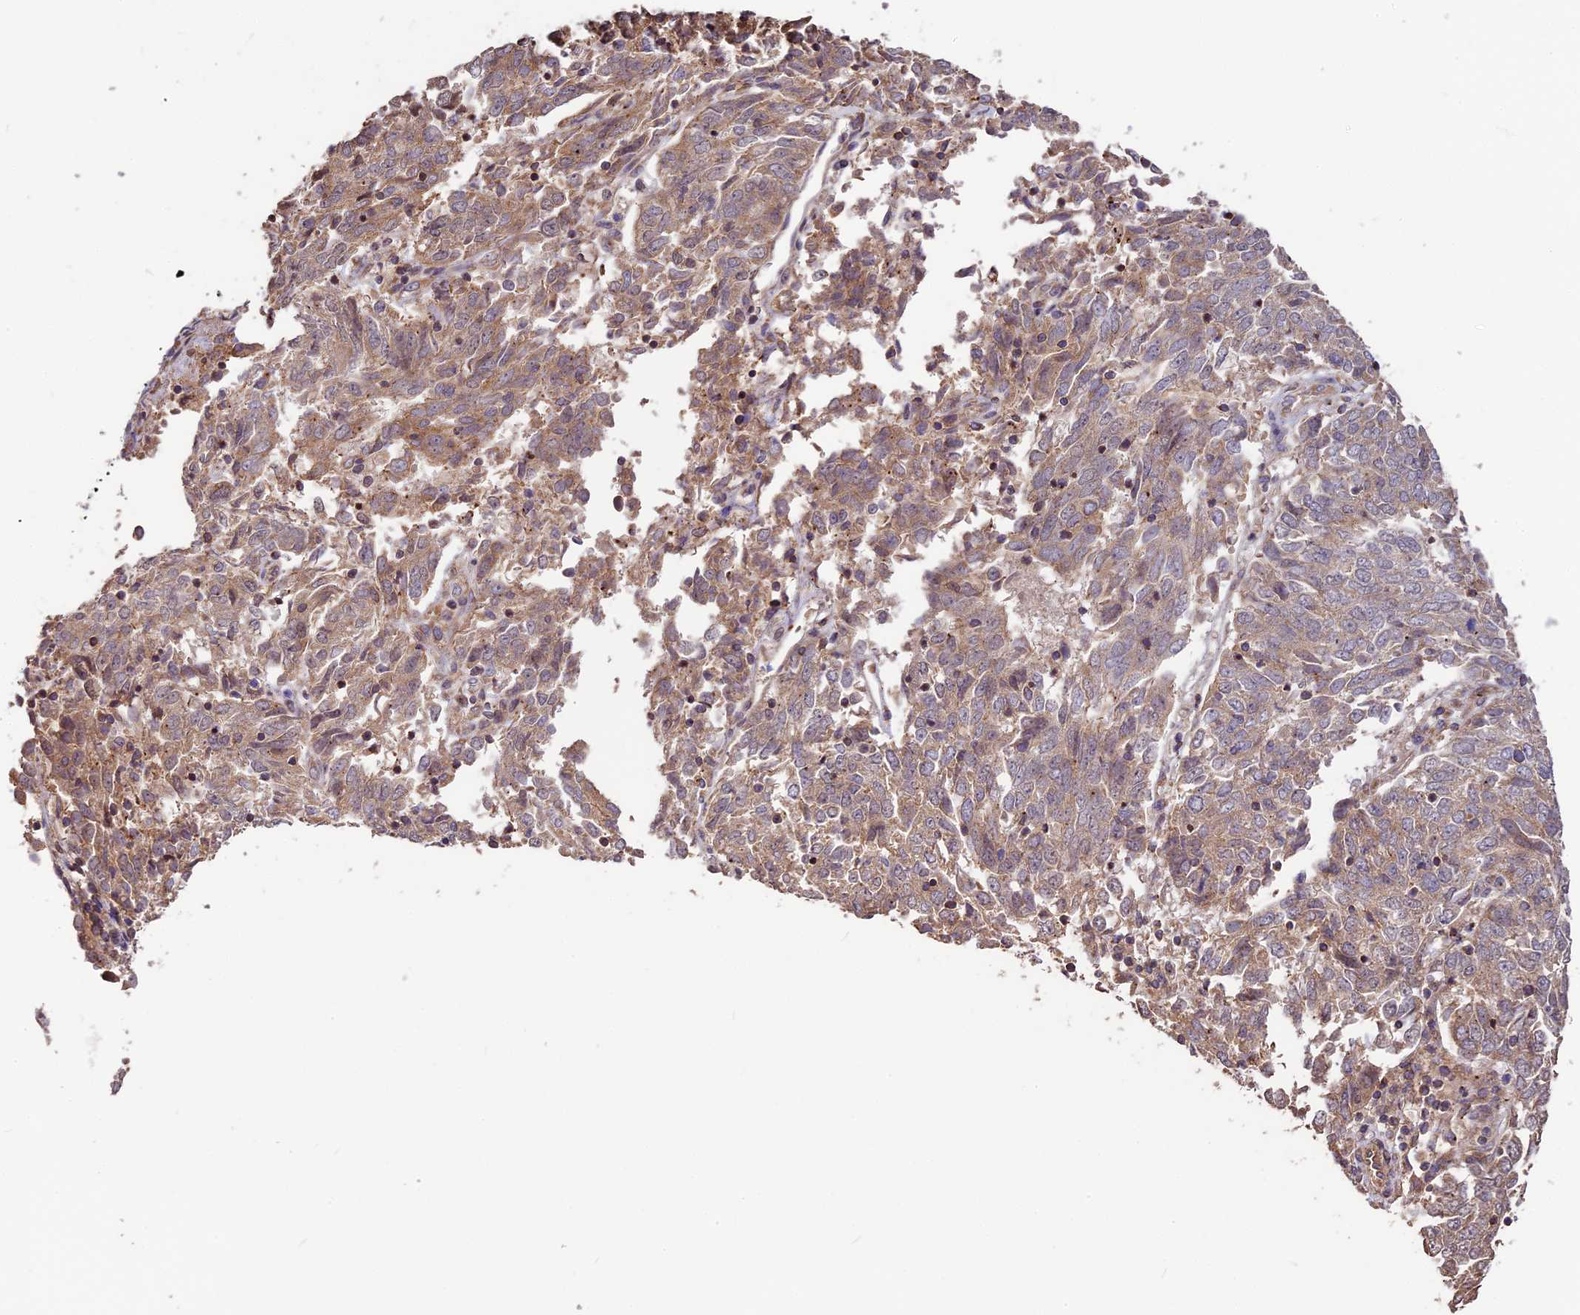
{"staining": {"intensity": "moderate", "quantity": ">75%", "location": "cytoplasmic/membranous"}, "tissue": "endometrial cancer", "cell_type": "Tumor cells", "image_type": "cancer", "snomed": [{"axis": "morphology", "description": "Adenocarcinoma, NOS"}, {"axis": "topography", "description": "Endometrium"}], "caption": "Protein staining shows moderate cytoplasmic/membranous expression in approximately >75% of tumor cells in endometrial cancer. The staining is performed using DAB brown chromogen to label protein expression. The nuclei are counter-stained blue using hematoxylin.", "gene": "BCAS4", "patient": {"sex": "female", "age": 80}}